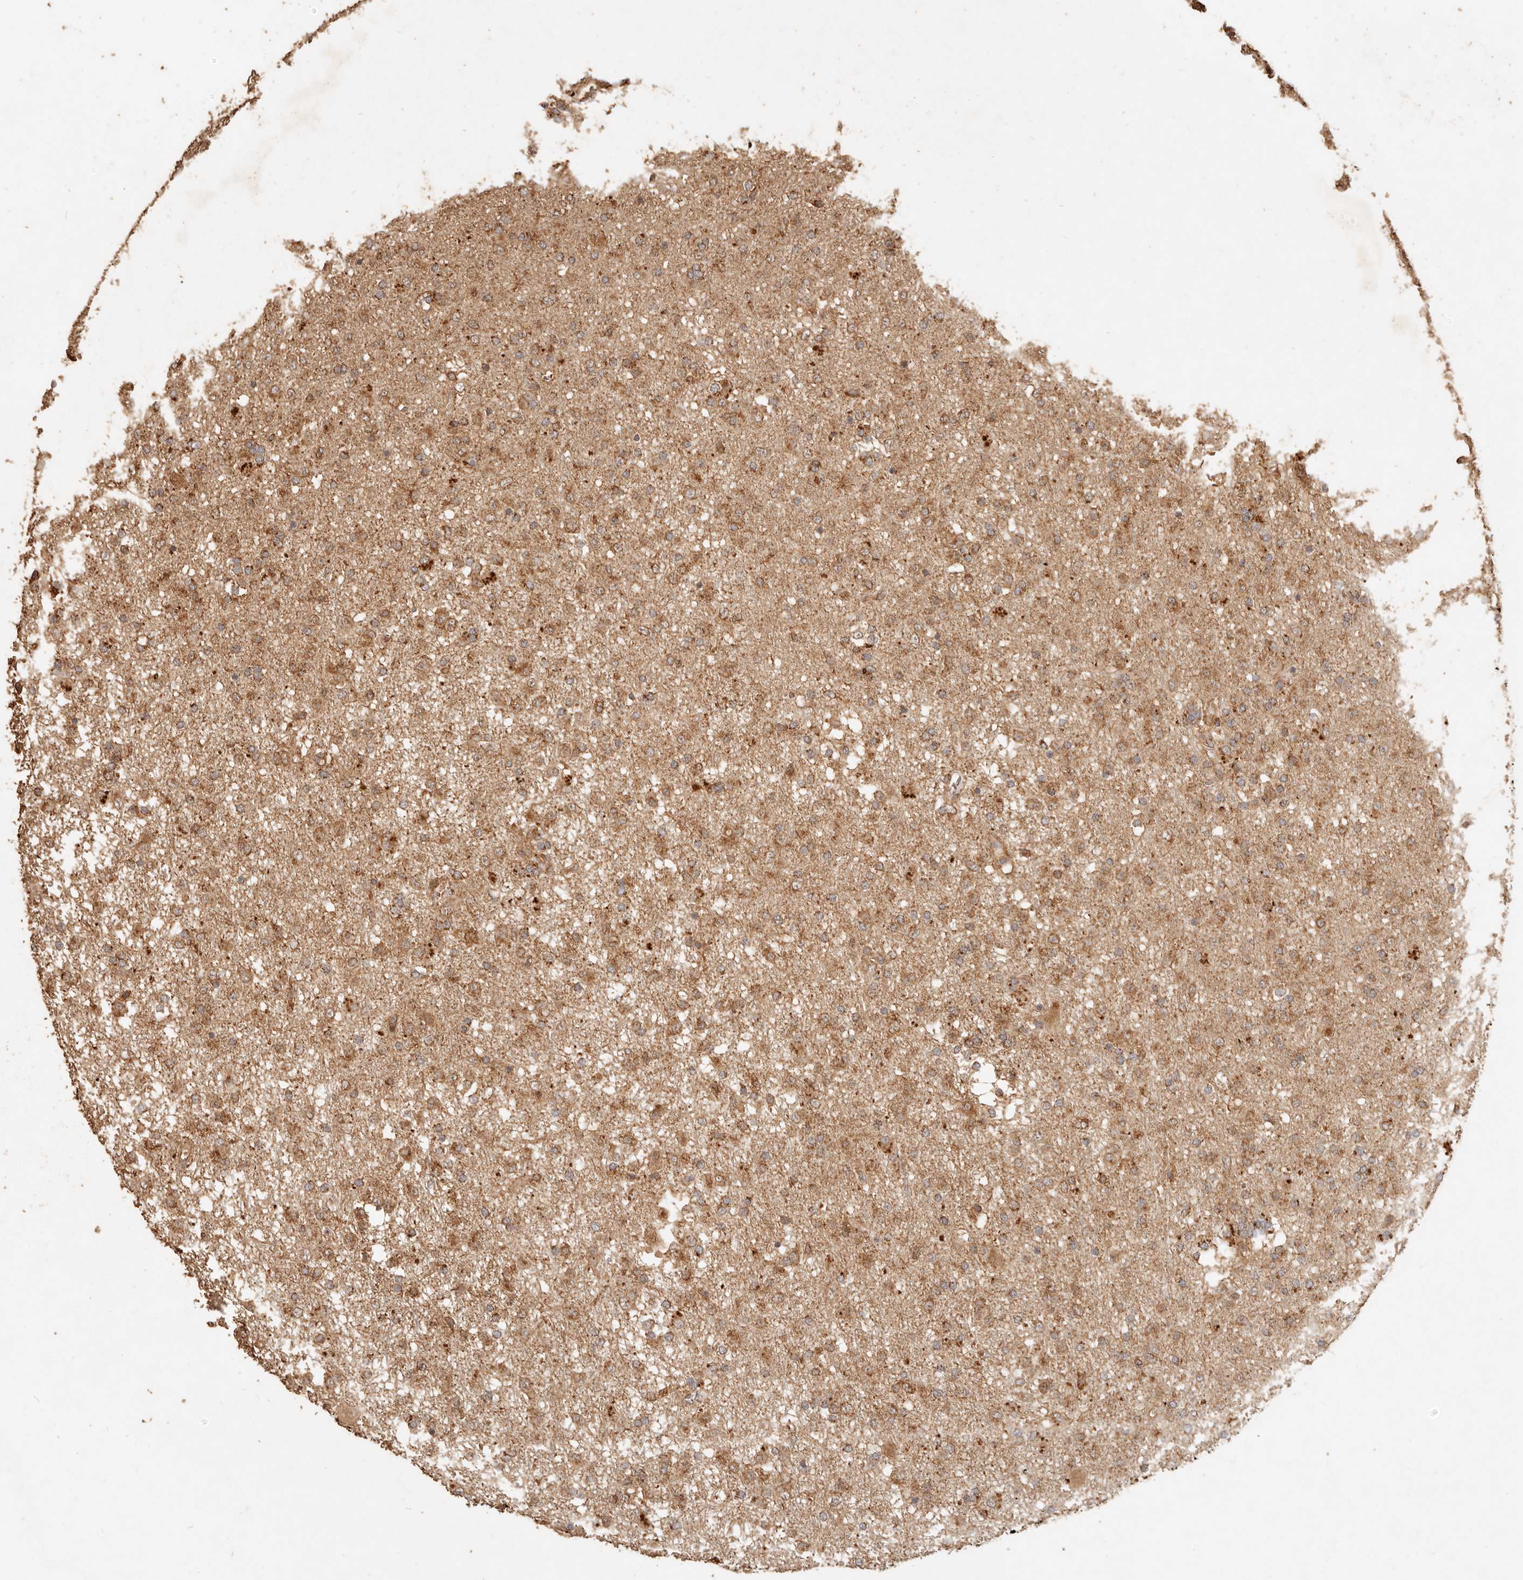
{"staining": {"intensity": "moderate", "quantity": ">75%", "location": "cytoplasmic/membranous"}, "tissue": "glioma", "cell_type": "Tumor cells", "image_type": "cancer", "snomed": [{"axis": "morphology", "description": "Glioma, malignant, Low grade"}, {"axis": "topography", "description": "Brain"}], "caption": "Protein expression analysis of glioma demonstrates moderate cytoplasmic/membranous expression in about >75% of tumor cells. (DAB (3,3'-diaminobenzidine) IHC, brown staining for protein, blue staining for nuclei).", "gene": "FAM180B", "patient": {"sex": "male", "age": 65}}